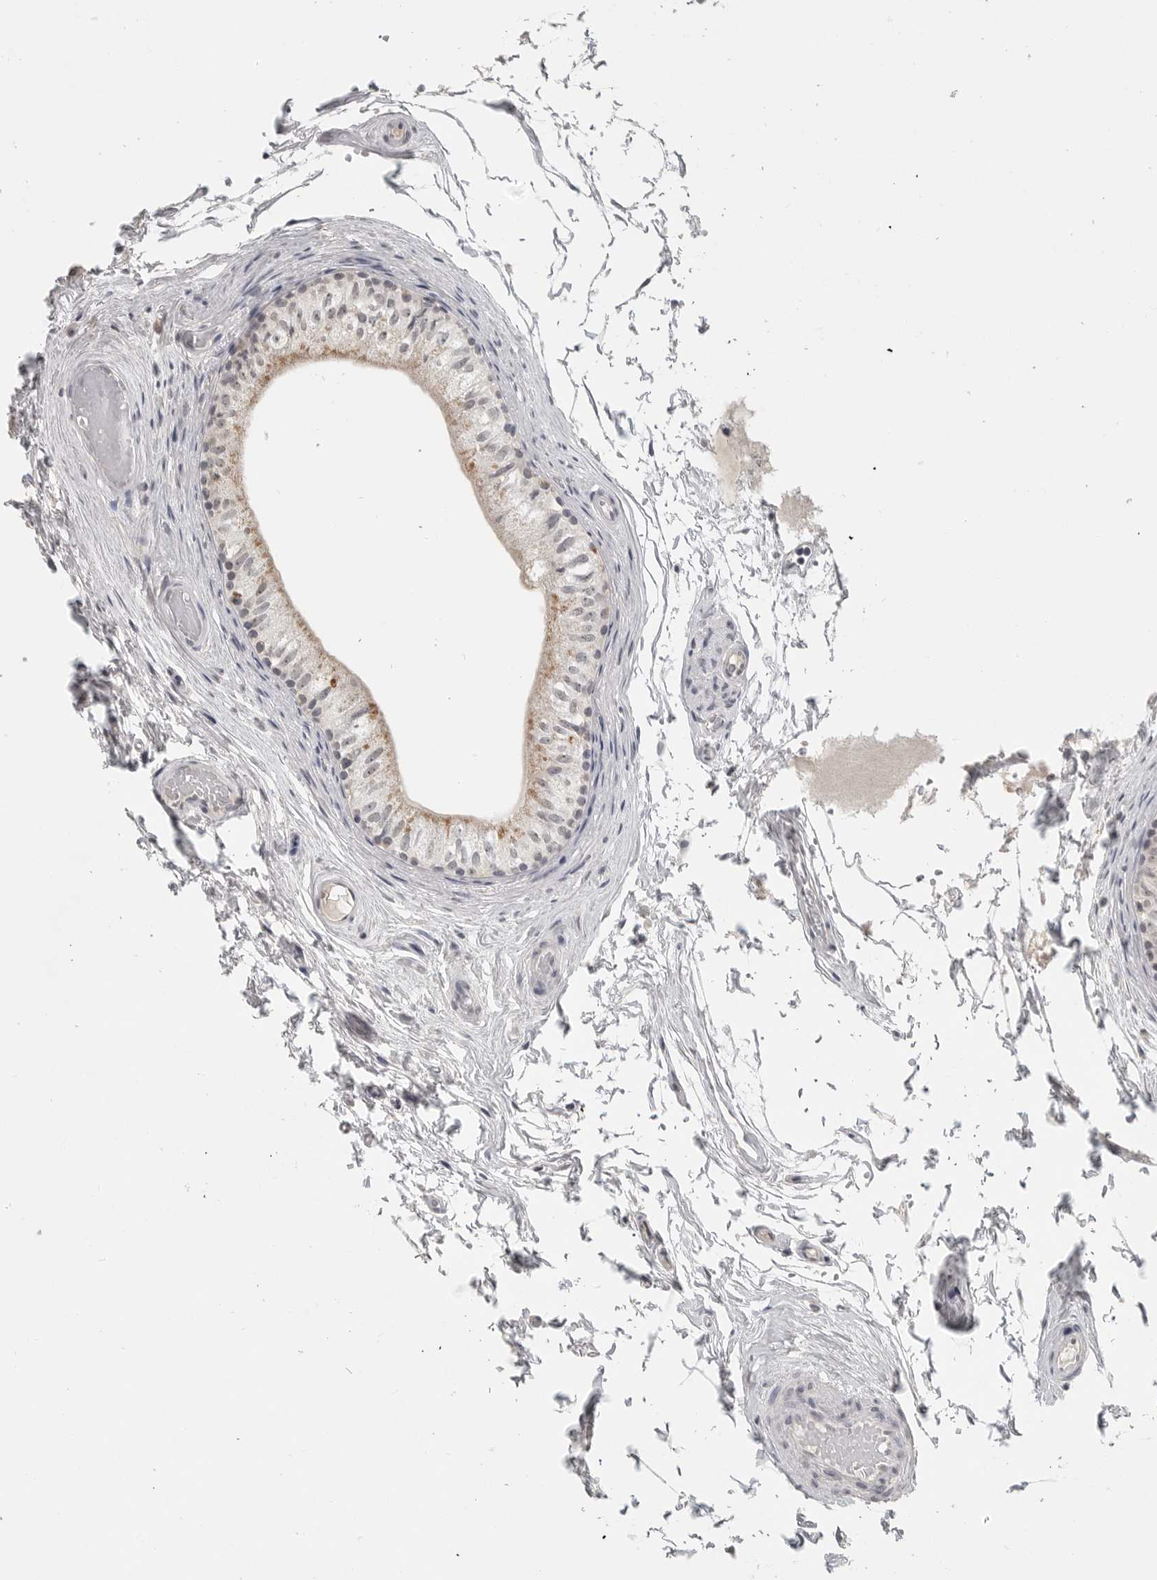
{"staining": {"intensity": "weak", "quantity": "<25%", "location": "cytoplasmic/membranous"}, "tissue": "epididymis", "cell_type": "Glandular cells", "image_type": "normal", "snomed": [{"axis": "morphology", "description": "Normal tissue, NOS"}, {"axis": "topography", "description": "Epididymis"}], "caption": "Immunohistochemistry histopathology image of normal epididymis stained for a protein (brown), which exhibits no staining in glandular cells.", "gene": "FOXP3", "patient": {"sex": "male", "age": 79}}